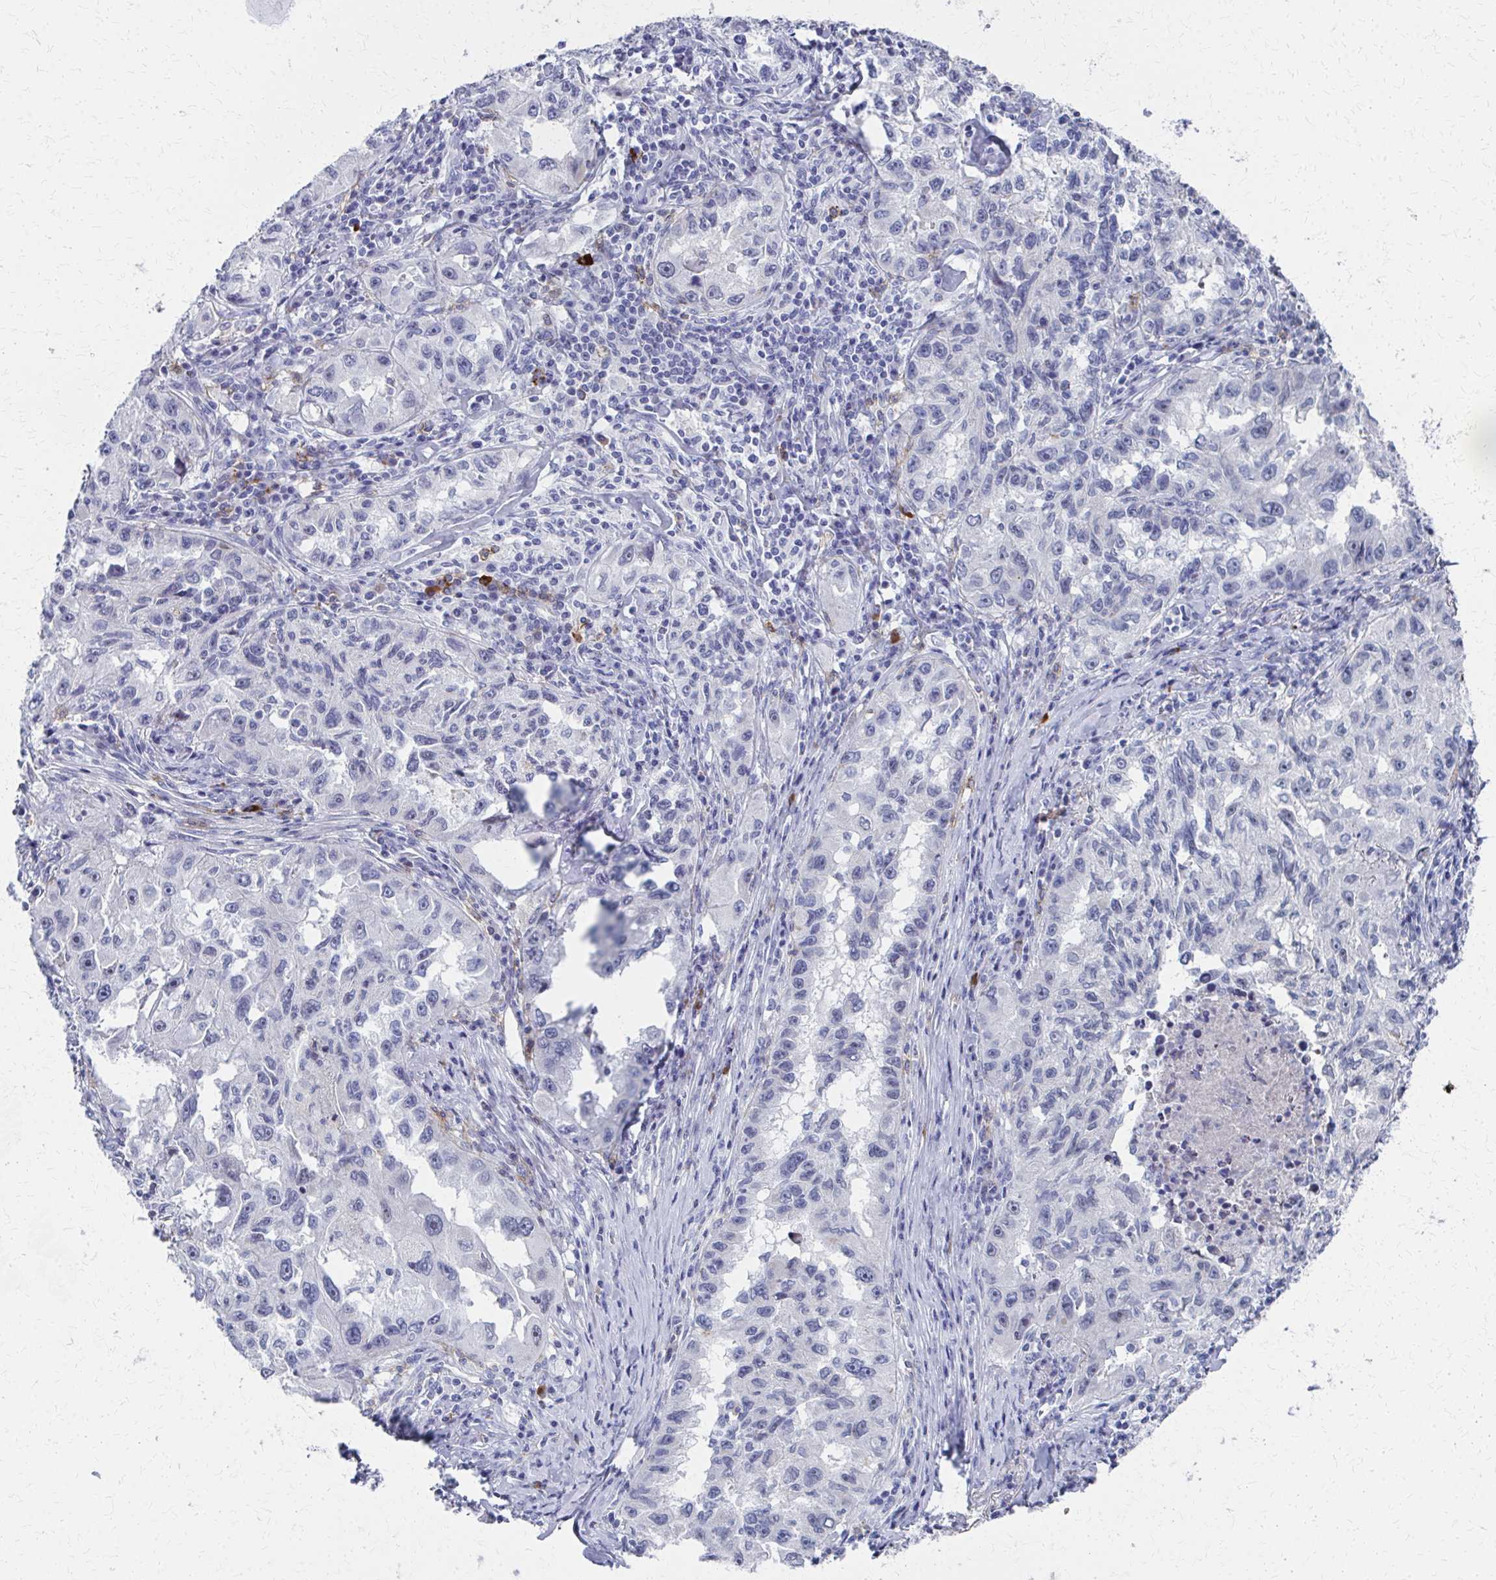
{"staining": {"intensity": "negative", "quantity": "none", "location": "none"}, "tissue": "lung cancer", "cell_type": "Tumor cells", "image_type": "cancer", "snomed": [{"axis": "morphology", "description": "Adenocarcinoma, NOS"}, {"axis": "topography", "description": "Lung"}], "caption": "Immunohistochemical staining of human lung cancer reveals no significant positivity in tumor cells. The staining was performed using DAB (3,3'-diaminobenzidine) to visualize the protein expression in brown, while the nuclei were stained in blue with hematoxylin (Magnification: 20x).", "gene": "MS4A2", "patient": {"sex": "female", "age": 73}}